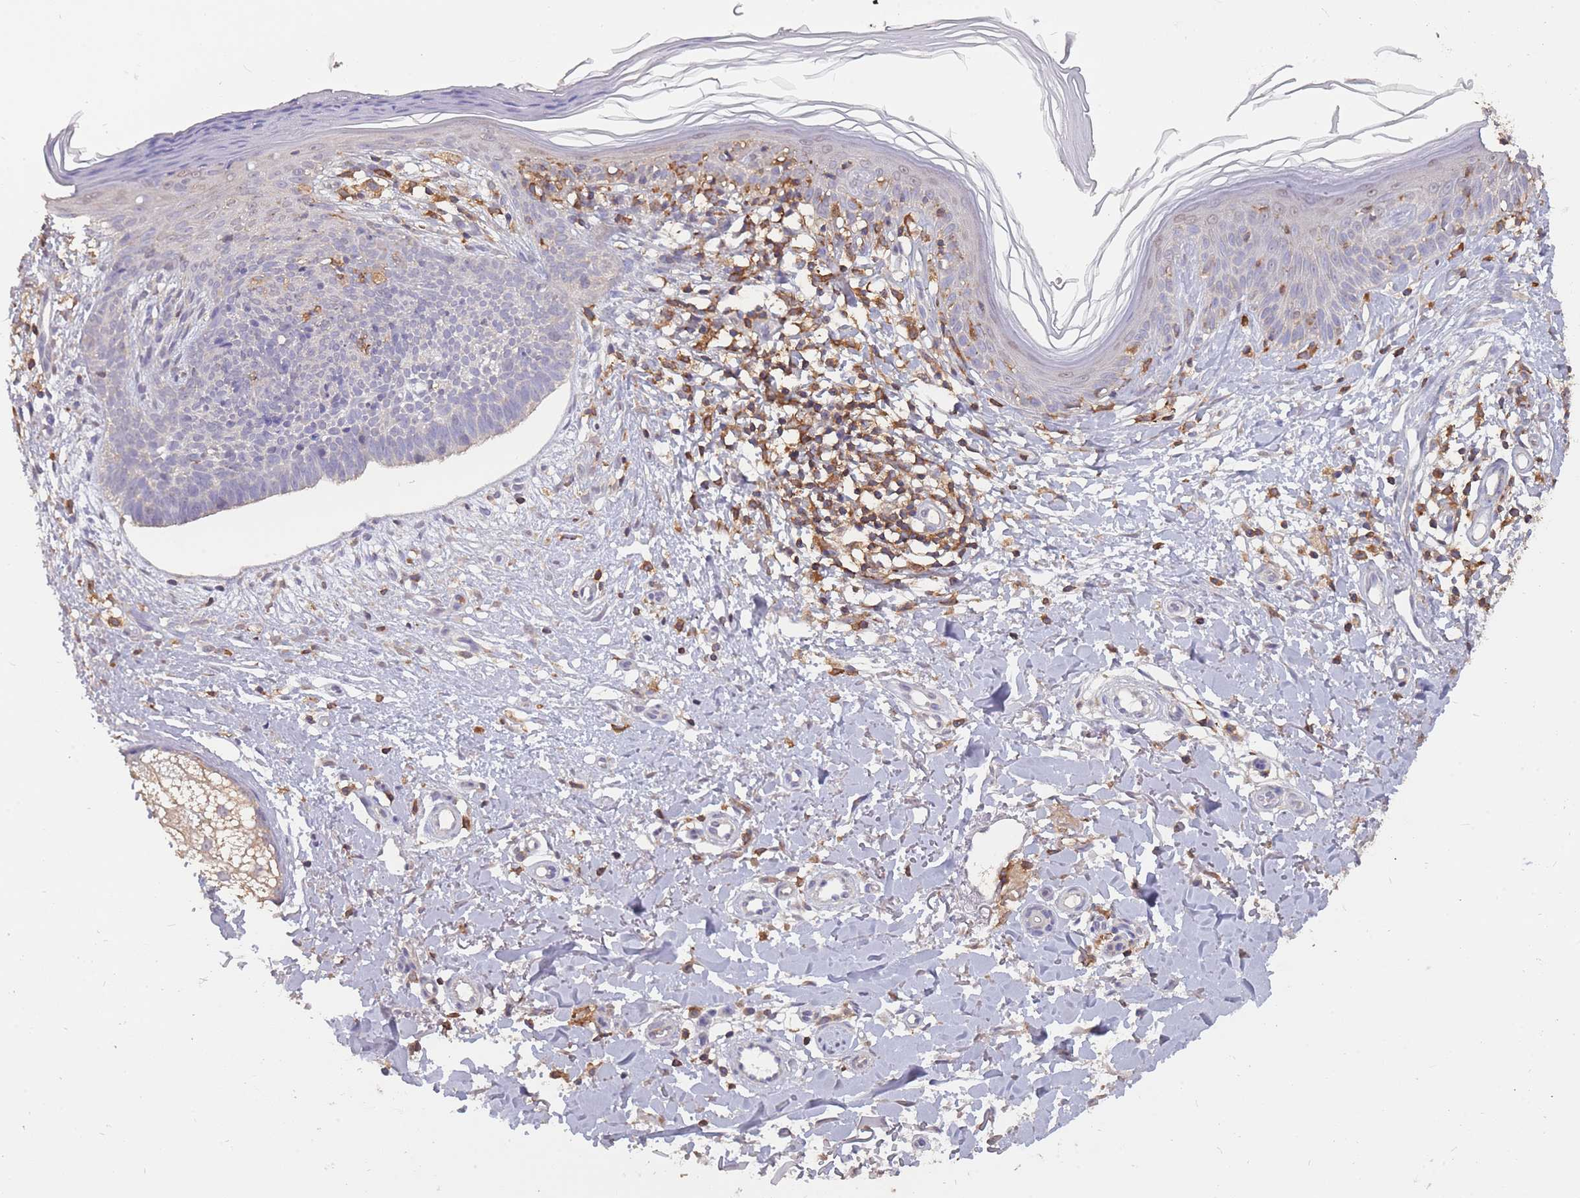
{"staining": {"intensity": "negative", "quantity": "none", "location": "none"}, "tissue": "skin cancer", "cell_type": "Tumor cells", "image_type": "cancer", "snomed": [{"axis": "morphology", "description": "Basal cell carcinoma"}, {"axis": "topography", "description": "Skin"}], "caption": "High power microscopy photomicrograph of an immunohistochemistry image of skin cancer, revealing no significant expression in tumor cells.", "gene": "GMIP", "patient": {"sex": "male", "age": 78}}